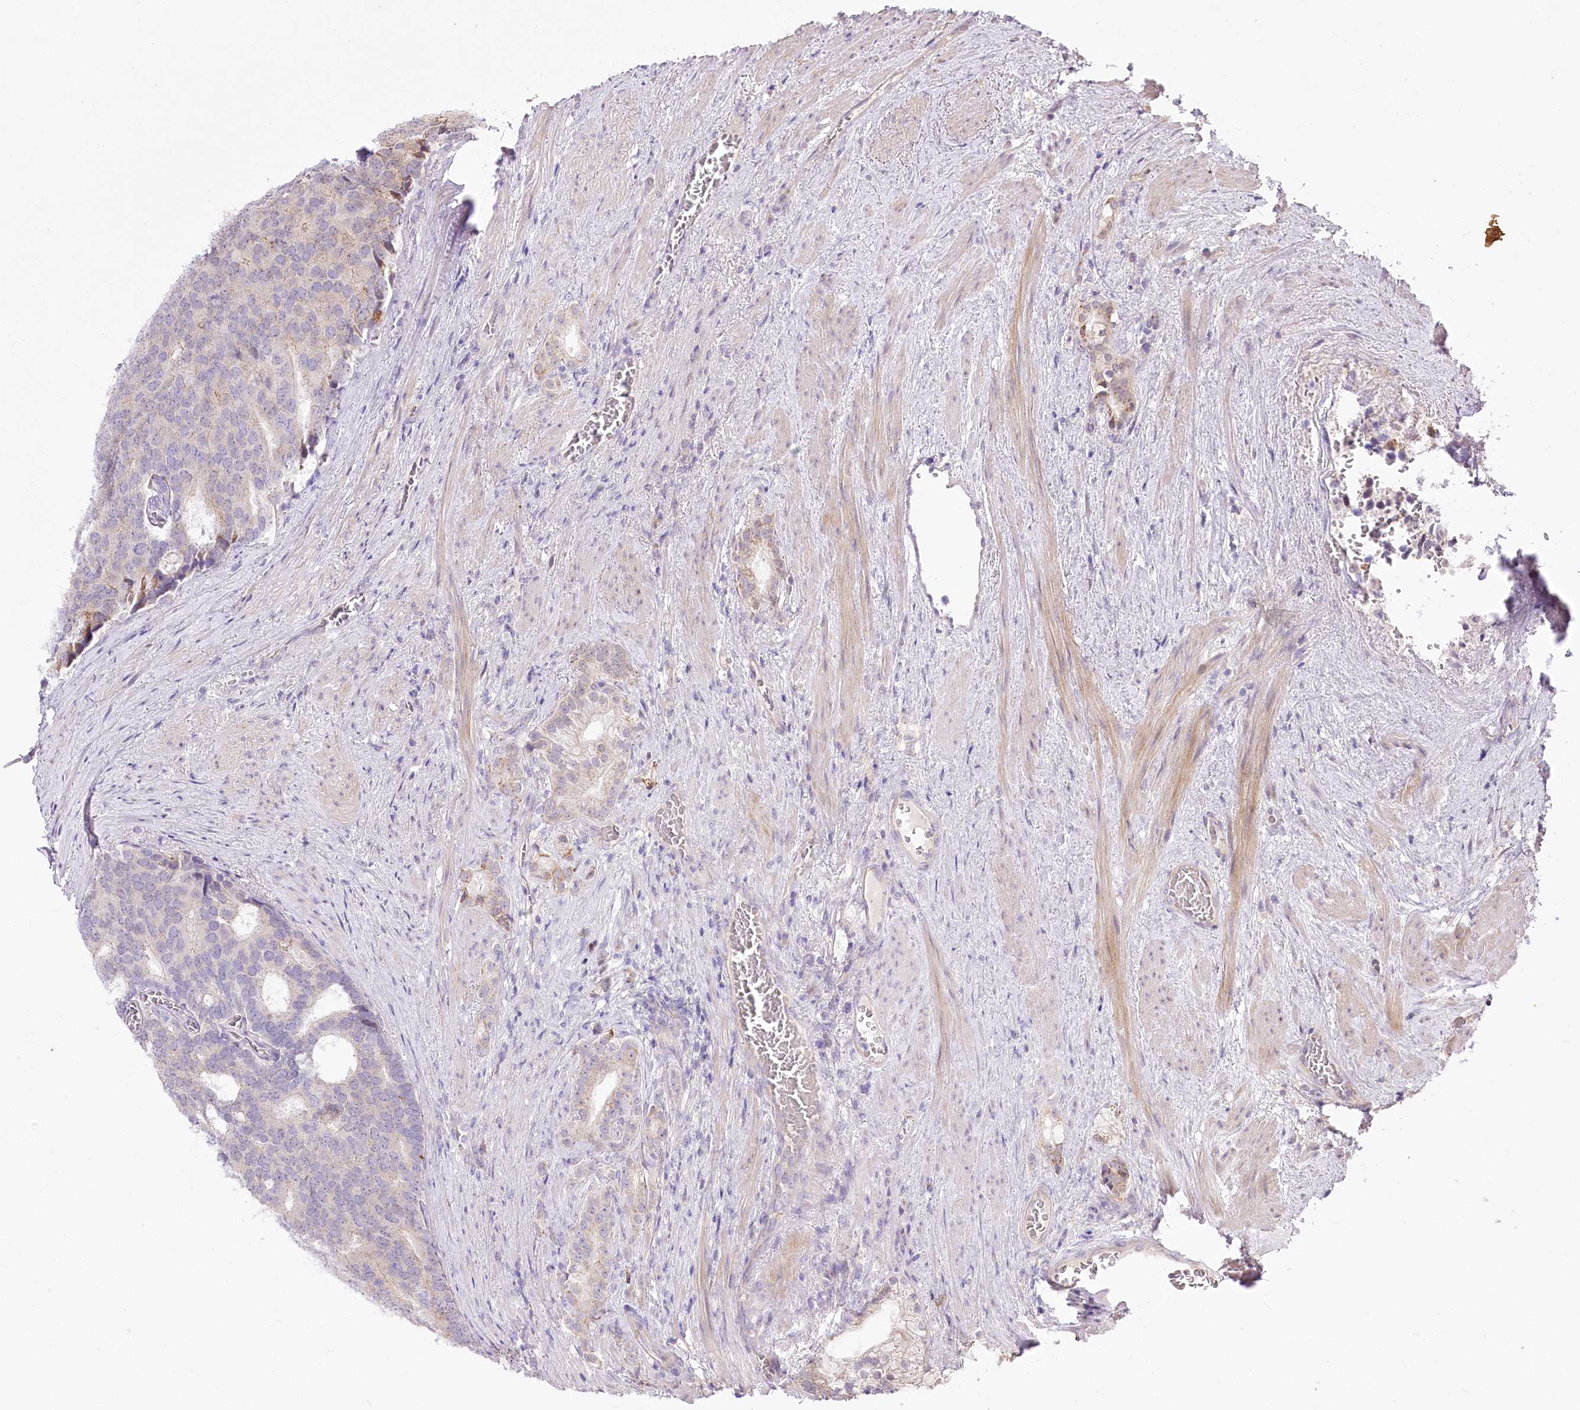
{"staining": {"intensity": "negative", "quantity": "none", "location": "none"}, "tissue": "prostate cancer", "cell_type": "Tumor cells", "image_type": "cancer", "snomed": [{"axis": "morphology", "description": "Adenocarcinoma, Low grade"}, {"axis": "topography", "description": "Prostate"}], "caption": "The photomicrograph exhibits no staining of tumor cells in adenocarcinoma (low-grade) (prostate).", "gene": "ZNF226", "patient": {"sex": "male", "age": 71}}